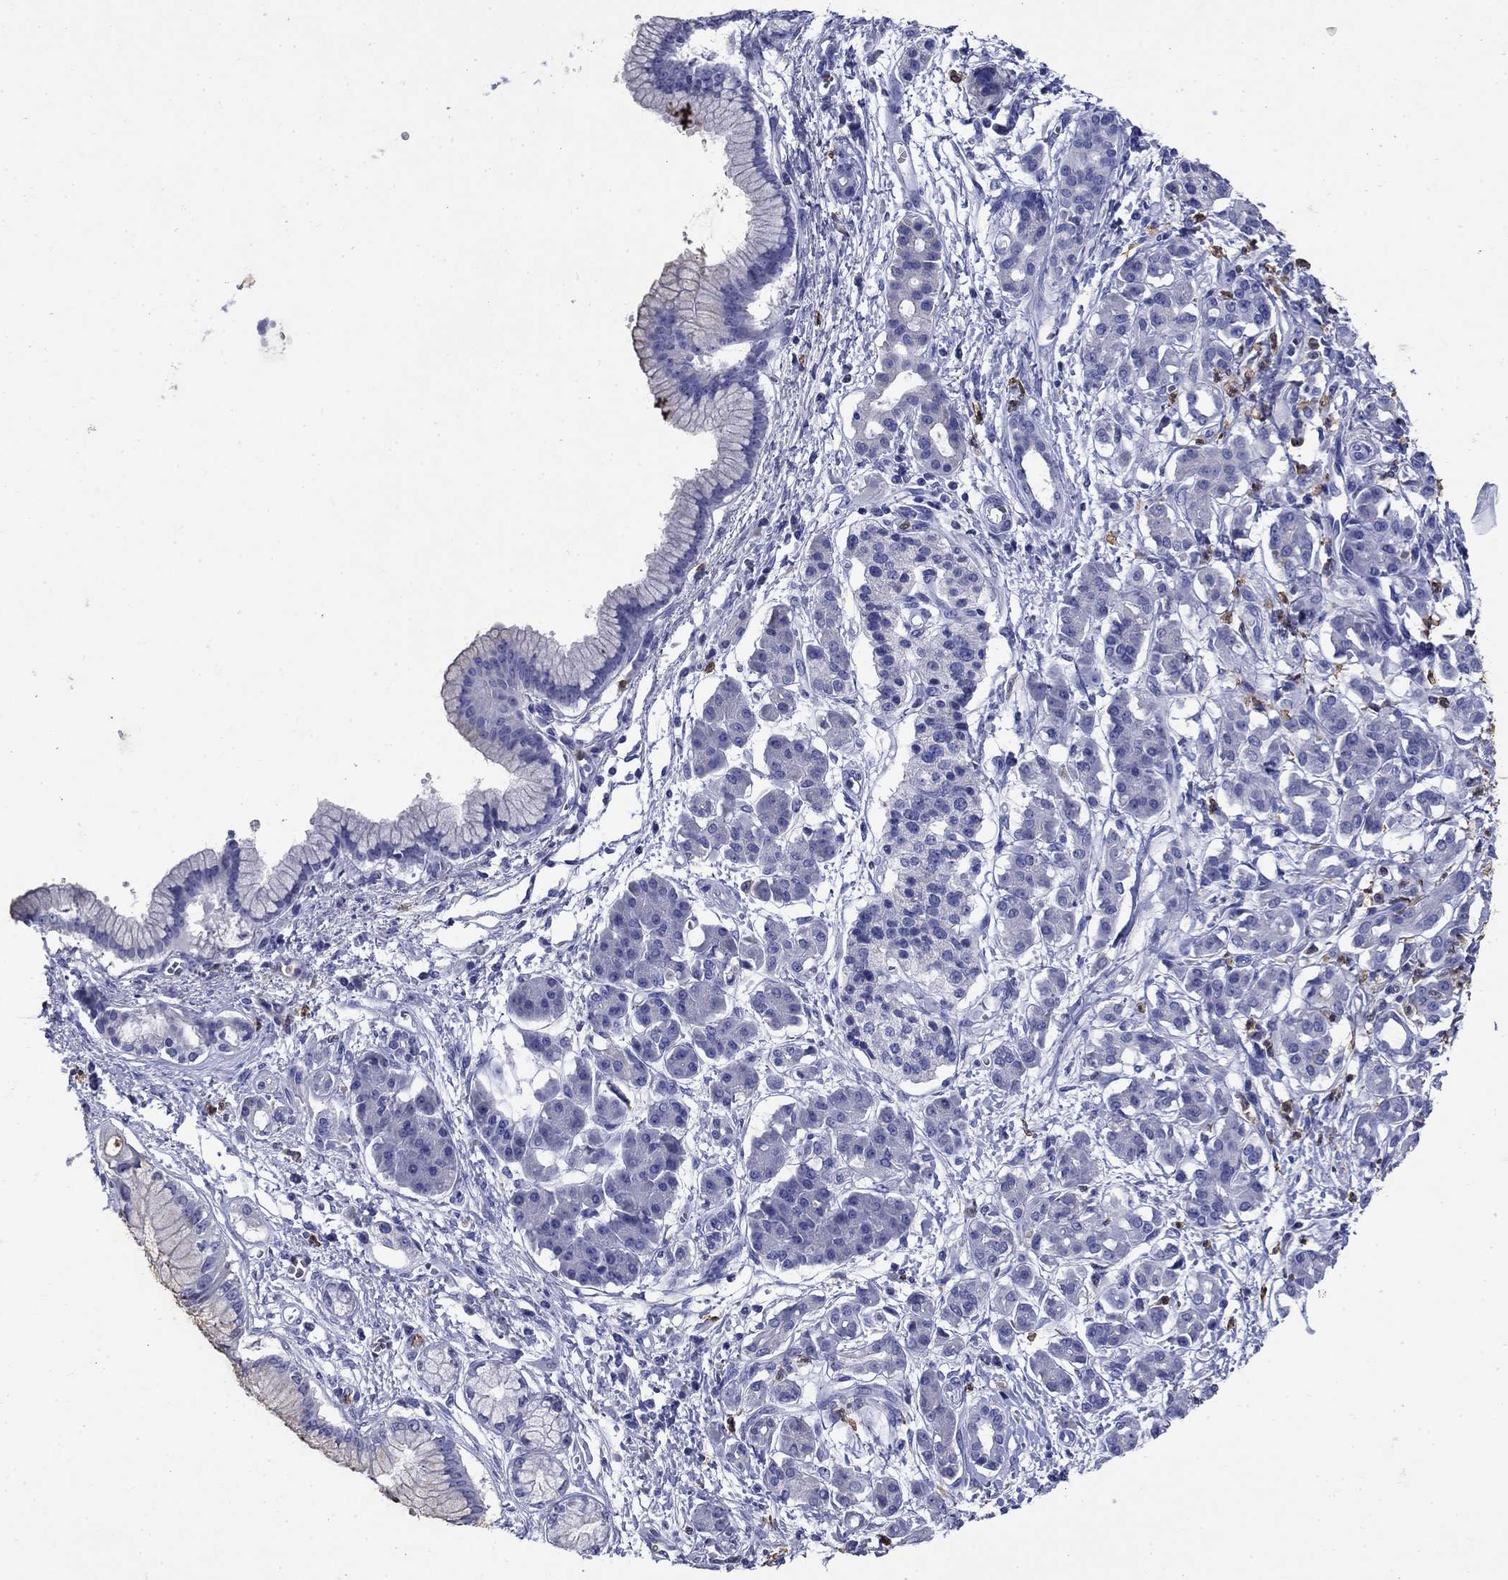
{"staining": {"intensity": "negative", "quantity": "none", "location": "none"}, "tissue": "pancreatic cancer", "cell_type": "Tumor cells", "image_type": "cancer", "snomed": [{"axis": "morphology", "description": "Adenocarcinoma, NOS"}, {"axis": "topography", "description": "Pancreas"}], "caption": "Tumor cells show no significant protein positivity in pancreatic adenocarcinoma.", "gene": "TFR2", "patient": {"sex": "male", "age": 72}}